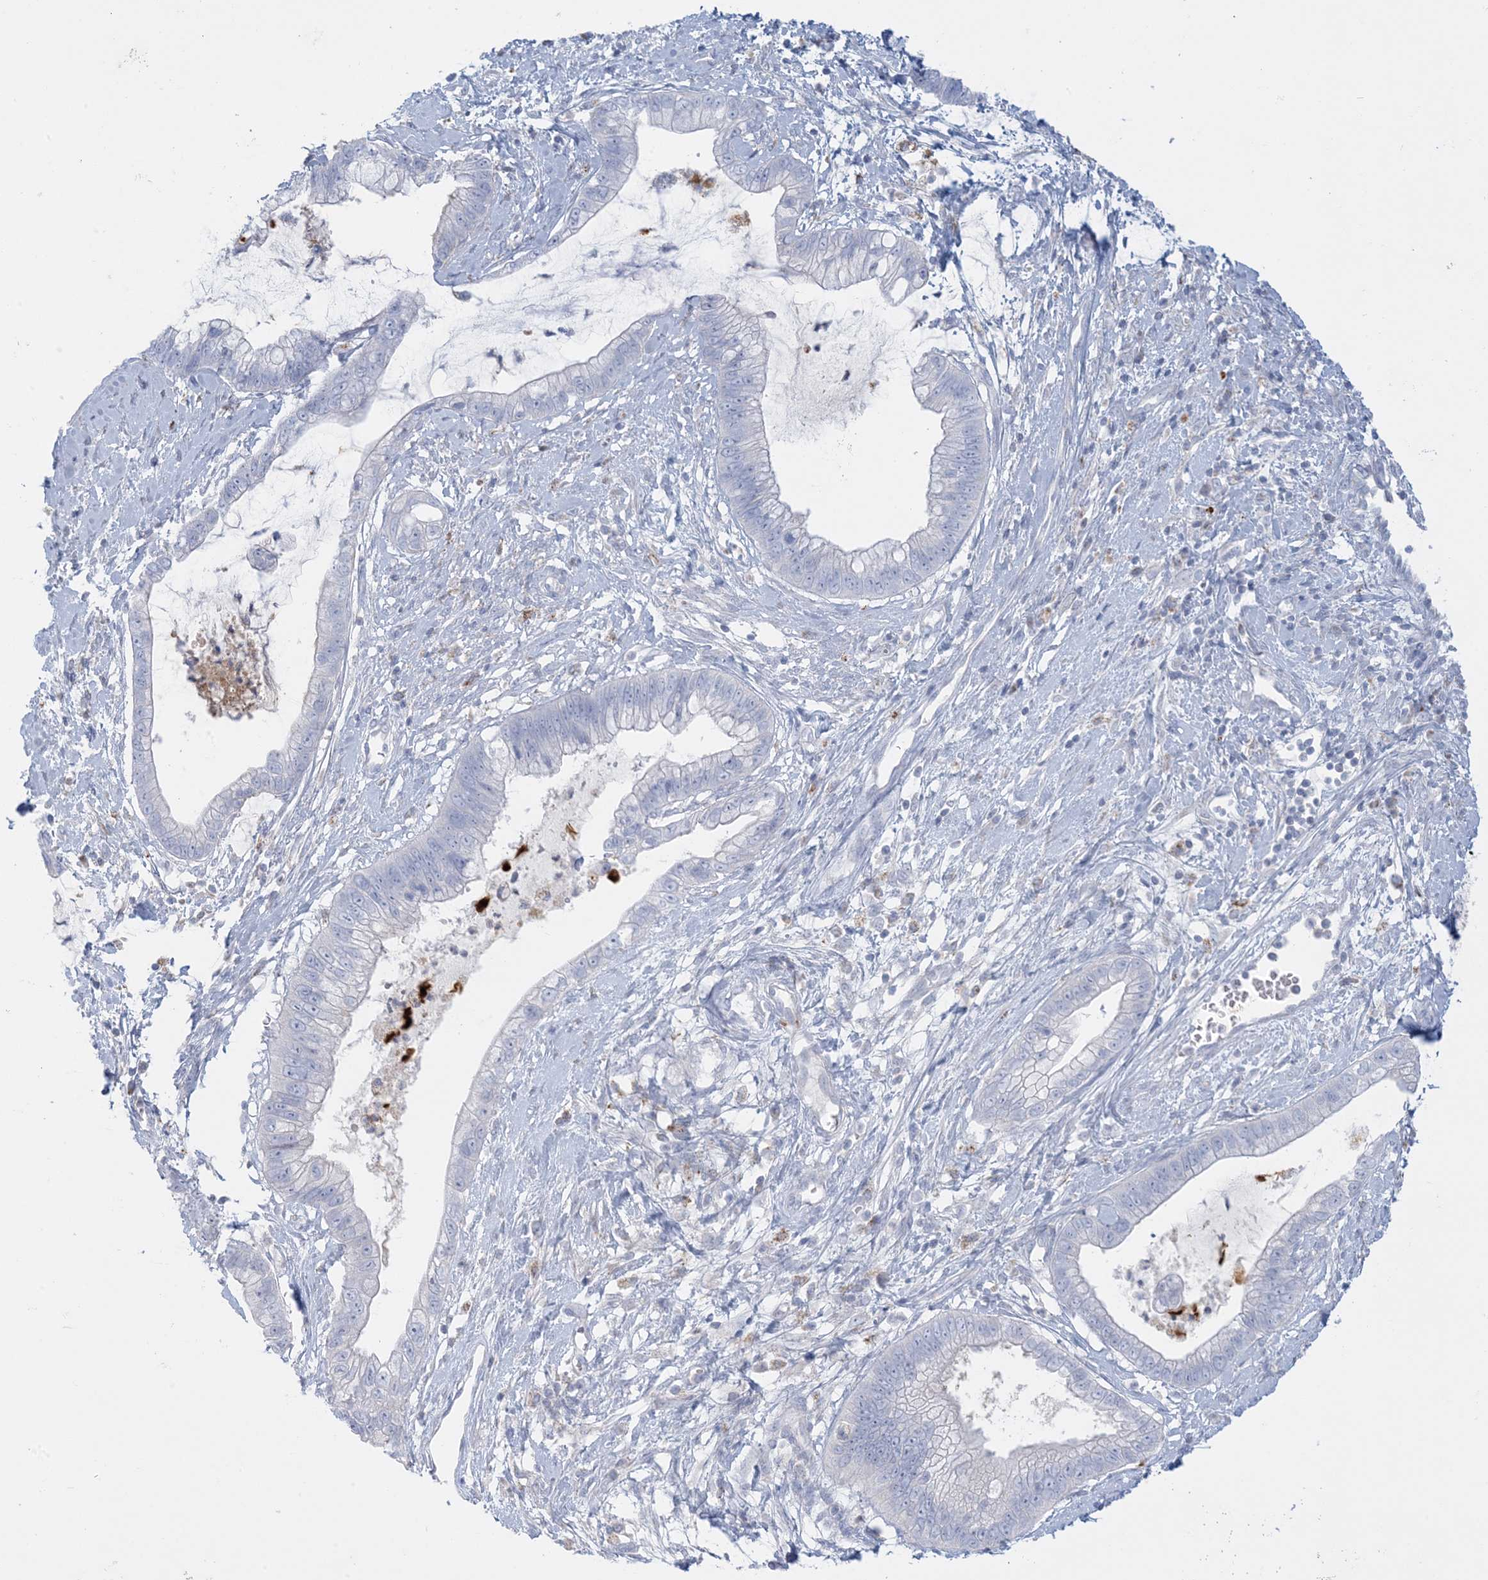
{"staining": {"intensity": "negative", "quantity": "none", "location": "none"}, "tissue": "cervical cancer", "cell_type": "Tumor cells", "image_type": "cancer", "snomed": [{"axis": "morphology", "description": "Adenocarcinoma, NOS"}, {"axis": "topography", "description": "Cervix"}], "caption": "Human cervical cancer (adenocarcinoma) stained for a protein using immunohistochemistry (IHC) exhibits no expression in tumor cells.", "gene": "KCTD6", "patient": {"sex": "female", "age": 44}}